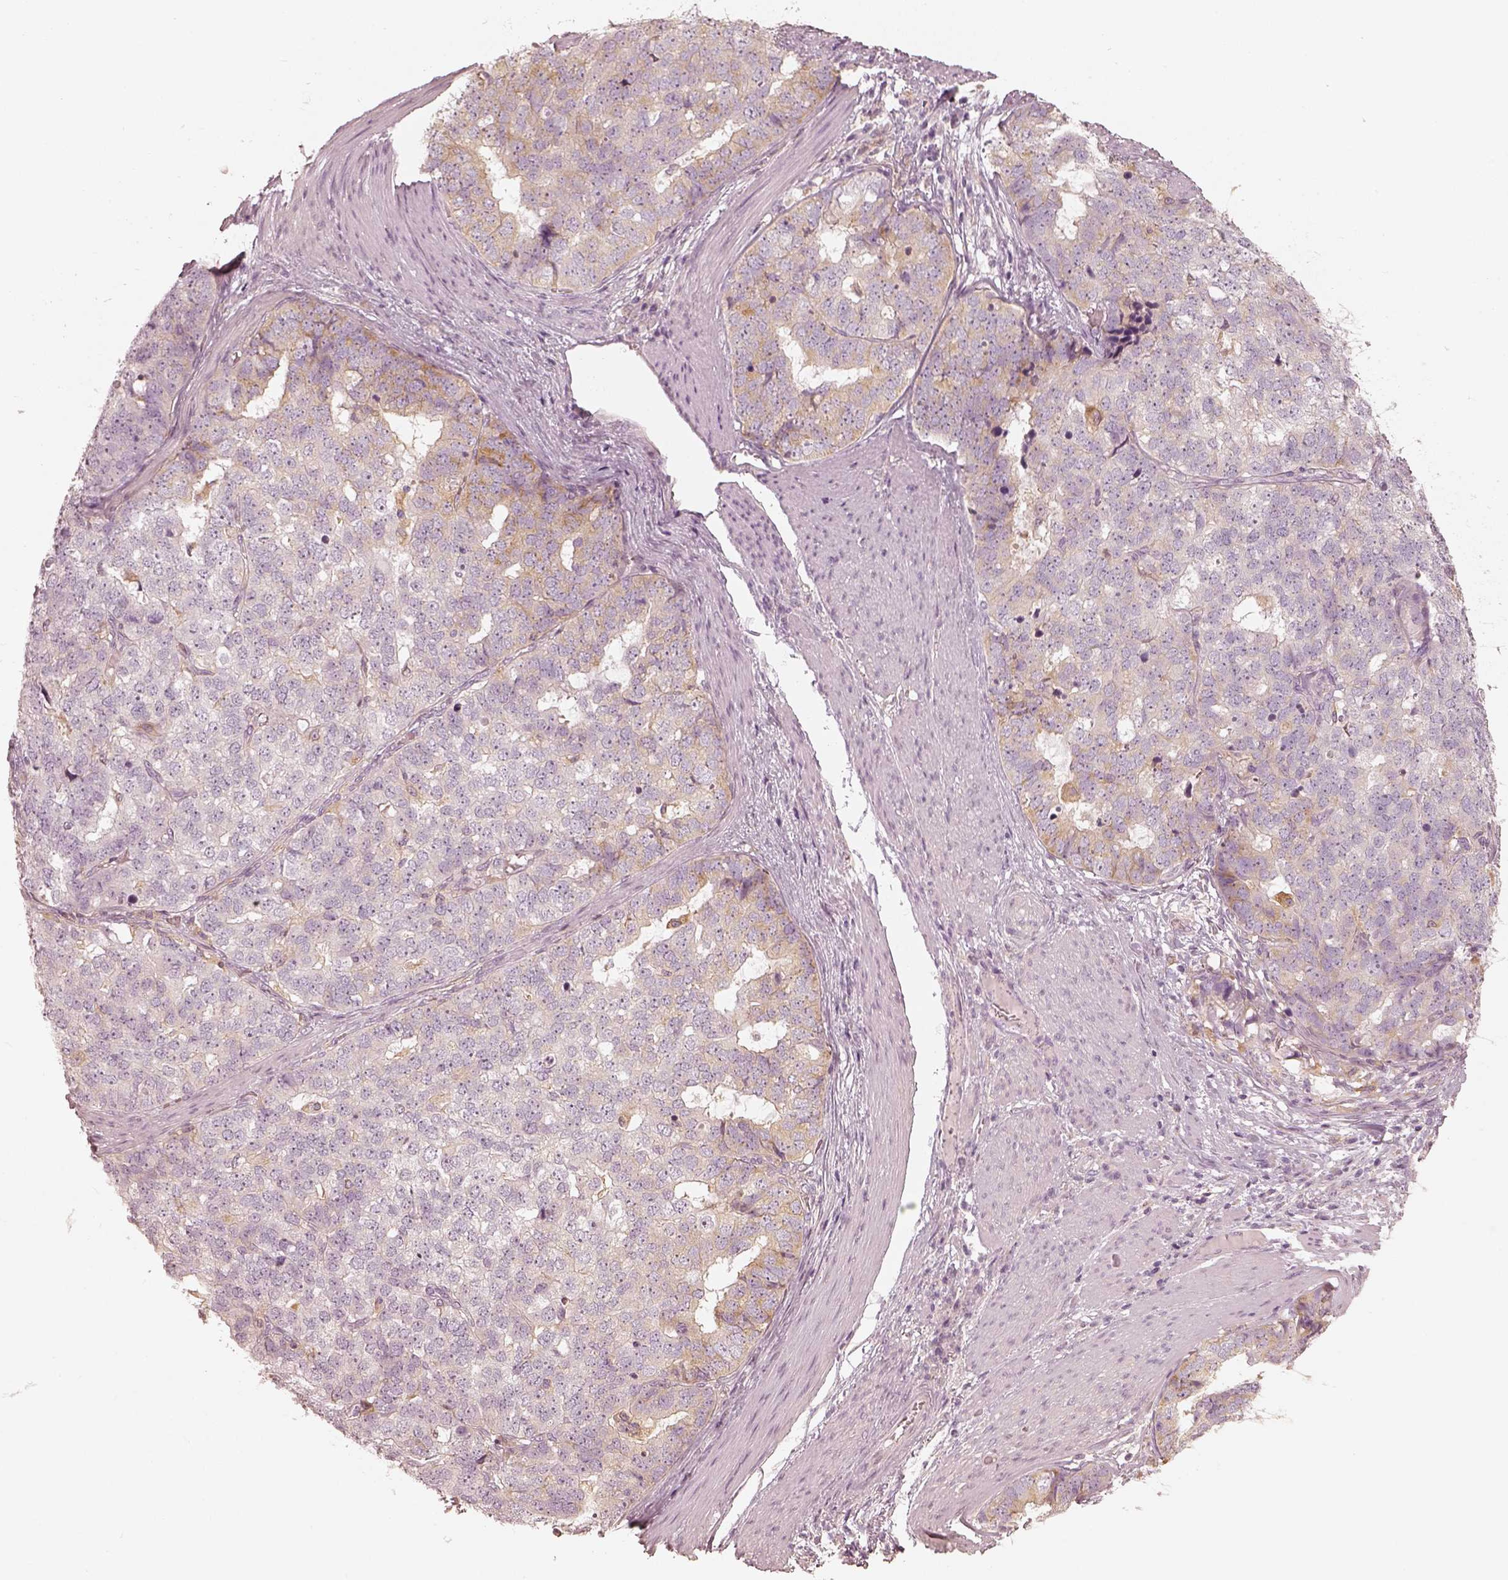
{"staining": {"intensity": "weak", "quantity": "<25%", "location": "cytoplasmic/membranous"}, "tissue": "stomach cancer", "cell_type": "Tumor cells", "image_type": "cancer", "snomed": [{"axis": "morphology", "description": "Adenocarcinoma, NOS"}, {"axis": "topography", "description": "Stomach"}], "caption": "High power microscopy micrograph of an immunohistochemistry image of stomach cancer, revealing no significant positivity in tumor cells.", "gene": "FMNL2", "patient": {"sex": "male", "age": 69}}